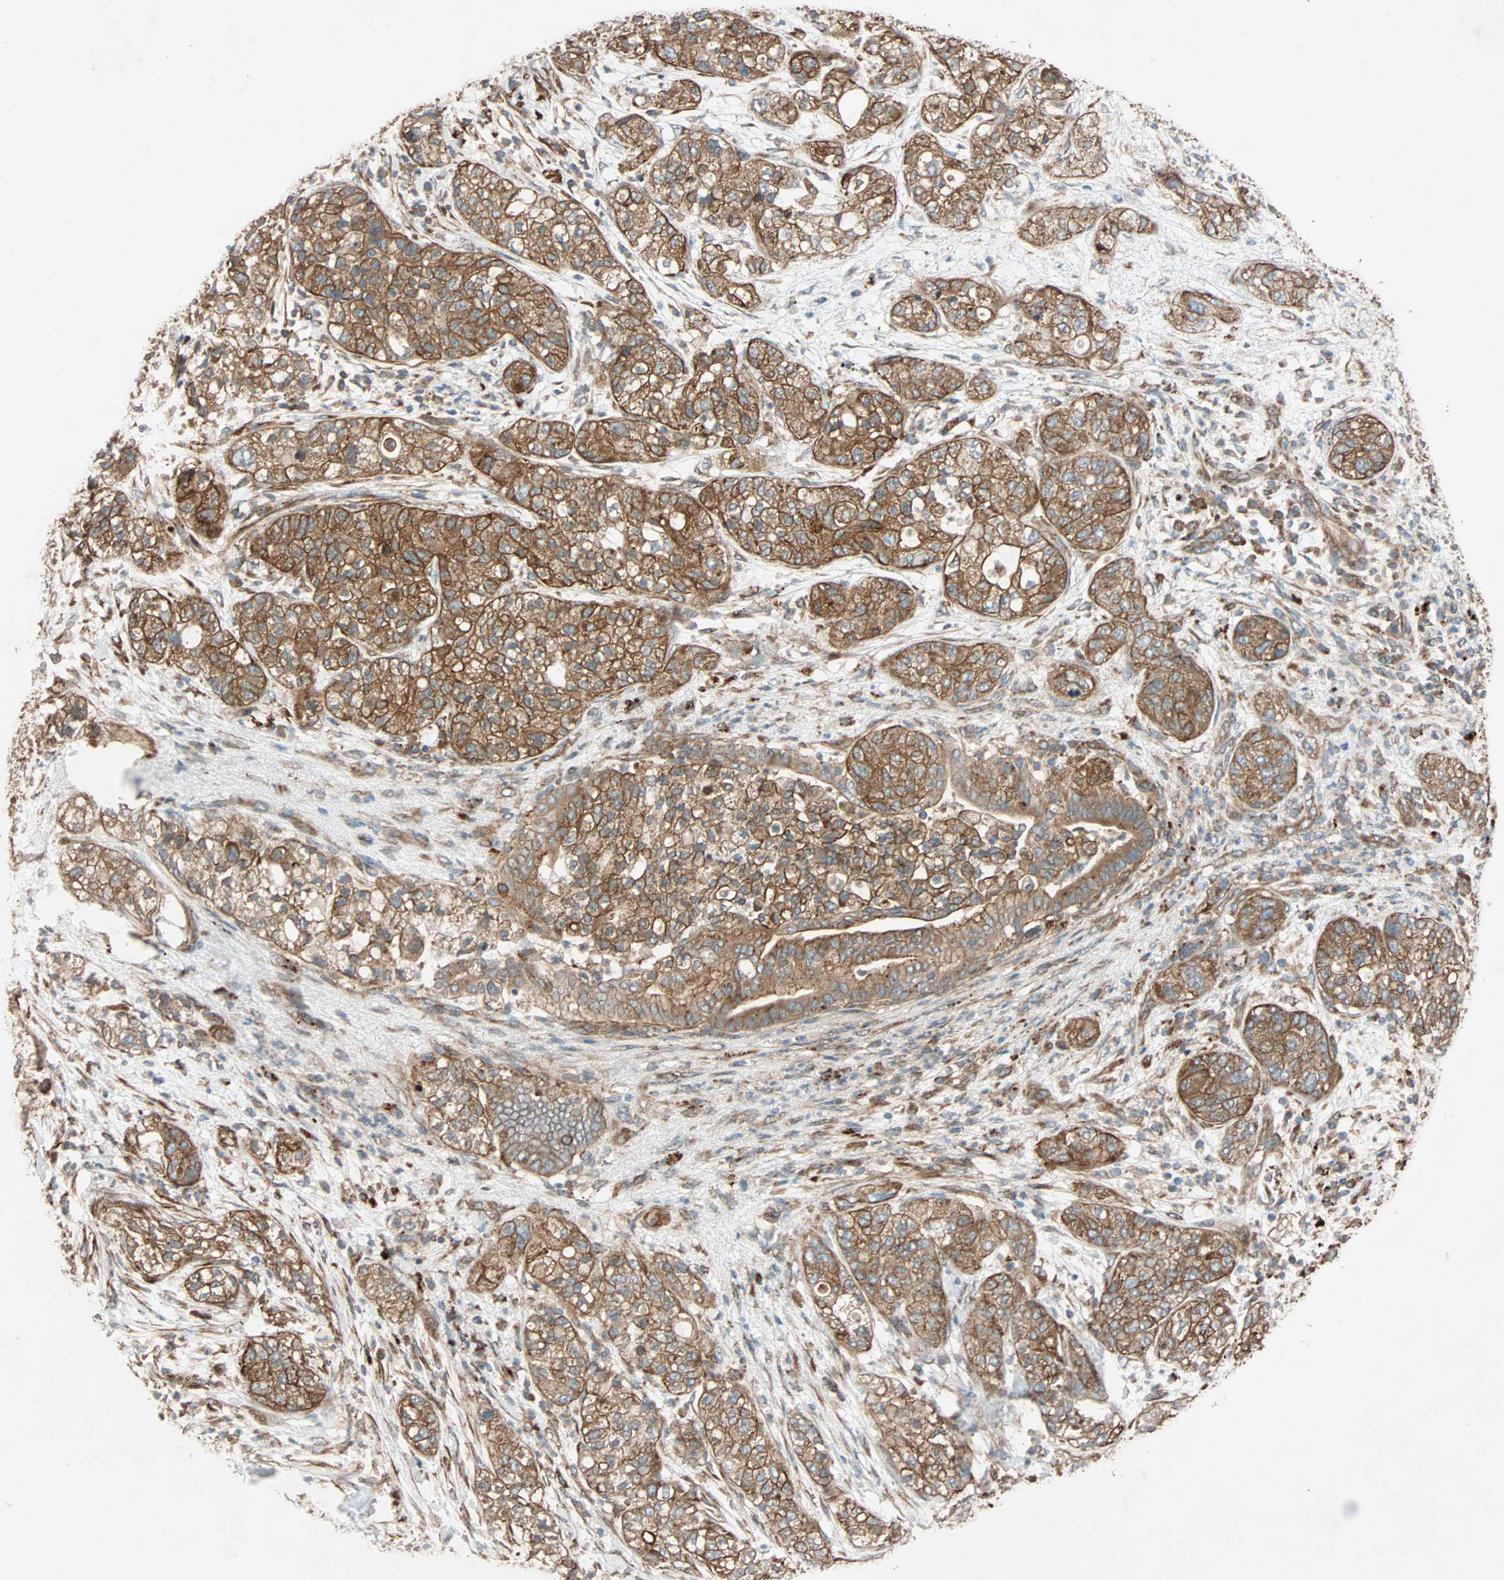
{"staining": {"intensity": "strong", "quantity": ">75%", "location": "cytoplasmic/membranous"}, "tissue": "pancreatic cancer", "cell_type": "Tumor cells", "image_type": "cancer", "snomed": [{"axis": "morphology", "description": "Adenocarcinoma, NOS"}, {"axis": "topography", "description": "Pancreas"}], "caption": "Immunohistochemical staining of human pancreatic adenocarcinoma exhibits high levels of strong cytoplasmic/membranous protein expression in about >75% of tumor cells.", "gene": "PHYH", "patient": {"sex": "female", "age": 78}}